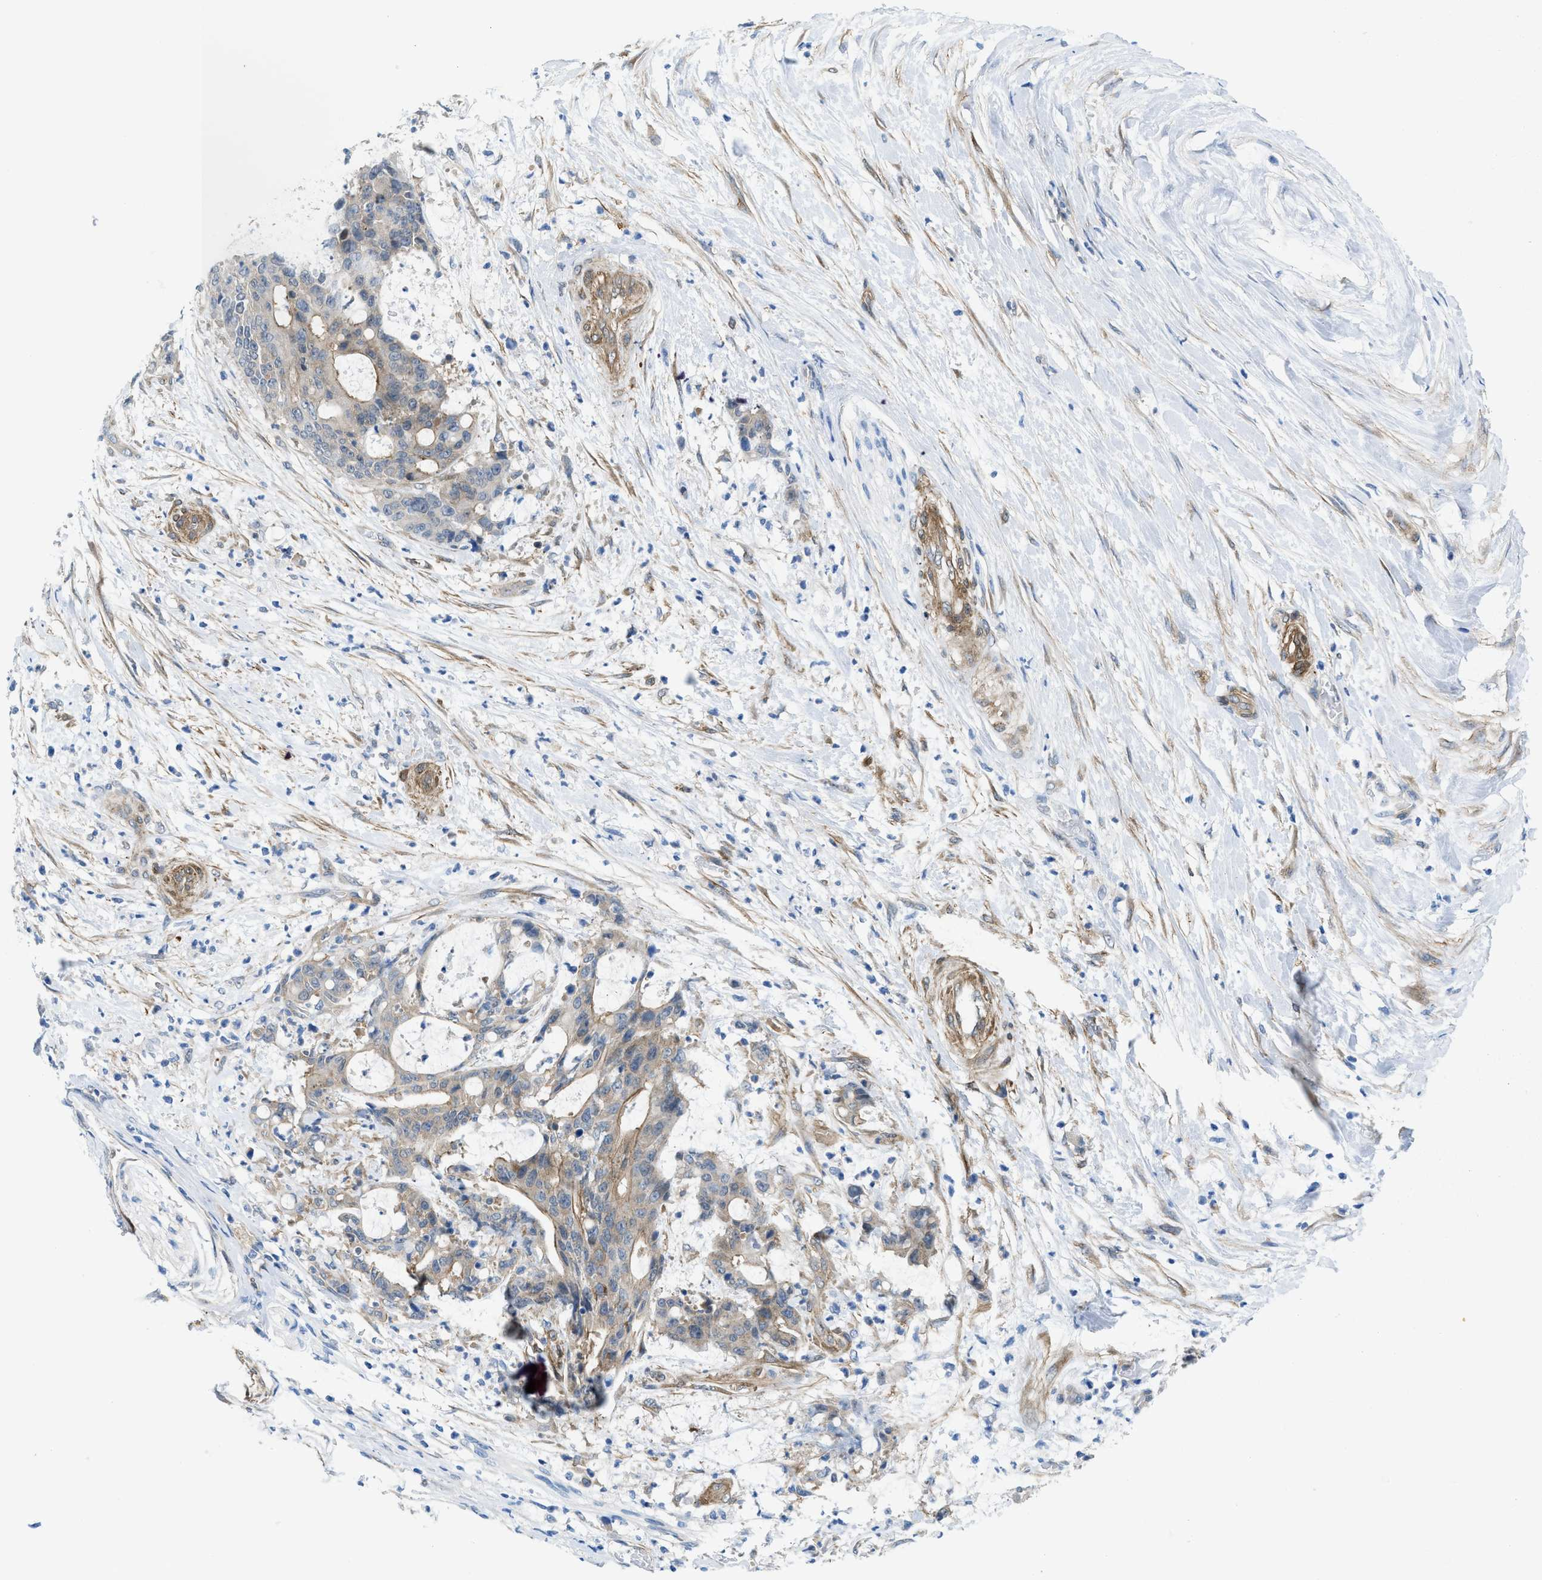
{"staining": {"intensity": "moderate", "quantity": "25%-75%", "location": "cytoplasmic/membranous"}, "tissue": "liver cancer", "cell_type": "Tumor cells", "image_type": "cancer", "snomed": [{"axis": "morphology", "description": "Normal tissue, NOS"}, {"axis": "morphology", "description": "Cholangiocarcinoma"}, {"axis": "topography", "description": "Liver"}, {"axis": "topography", "description": "Peripheral nerve tissue"}], "caption": "Liver cholangiocarcinoma stained with a protein marker displays moderate staining in tumor cells.", "gene": "PDLIM5", "patient": {"sex": "female", "age": 73}}